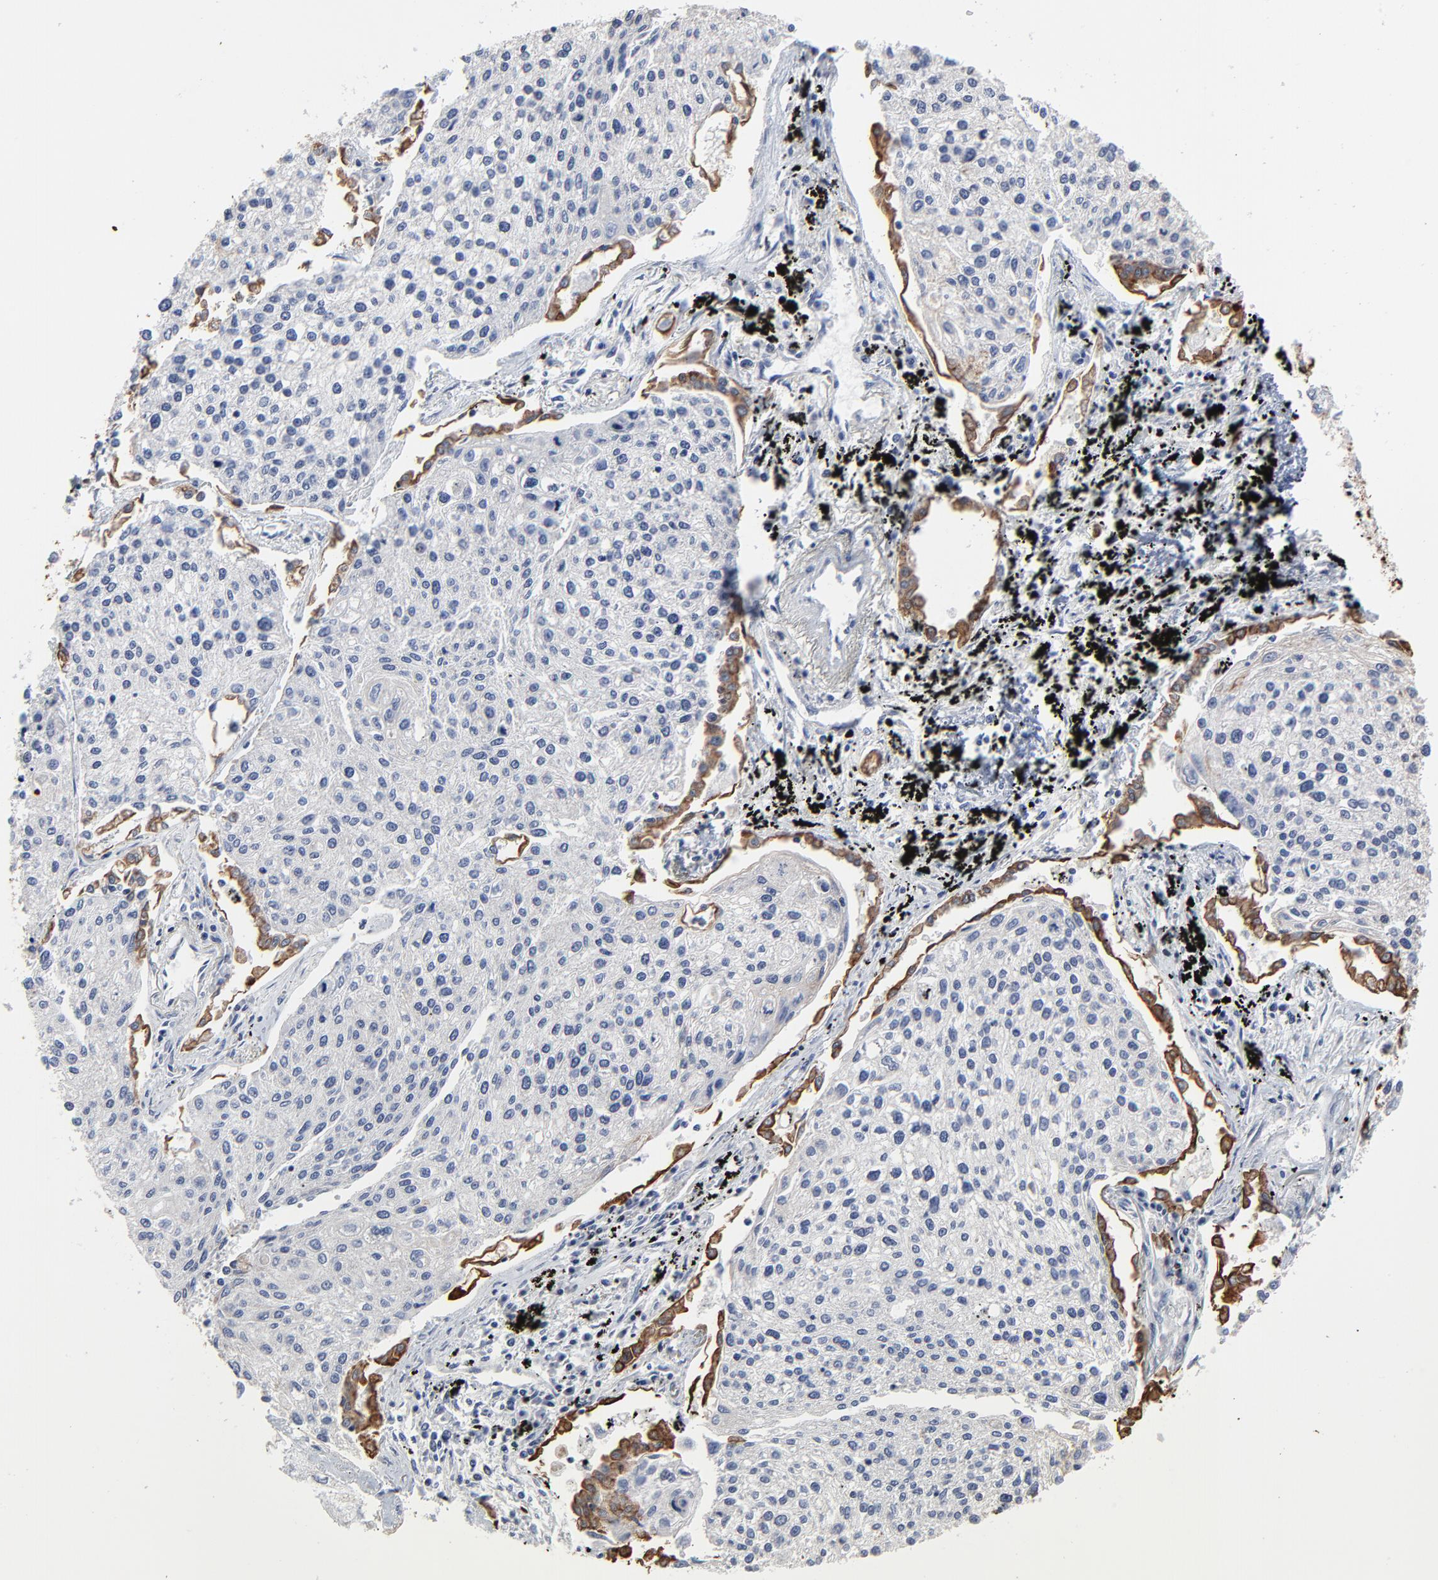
{"staining": {"intensity": "negative", "quantity": "none", "location": "none"}, "tissue": "lung cancer", "cell_type": "Tumor cells", "image_type": "cancer", "snomed": [{"axis": "morphology", "description": "Squamous cell carcinoma, NOS"}, {"axis": "topography", "description": "Lung"}], "caption": "Lung cancer was stained to show a protein in brown. There is no significant positivity in tumor cells.", "gene": "LNX1", "patient": {"sex": "male", "age": 75}}